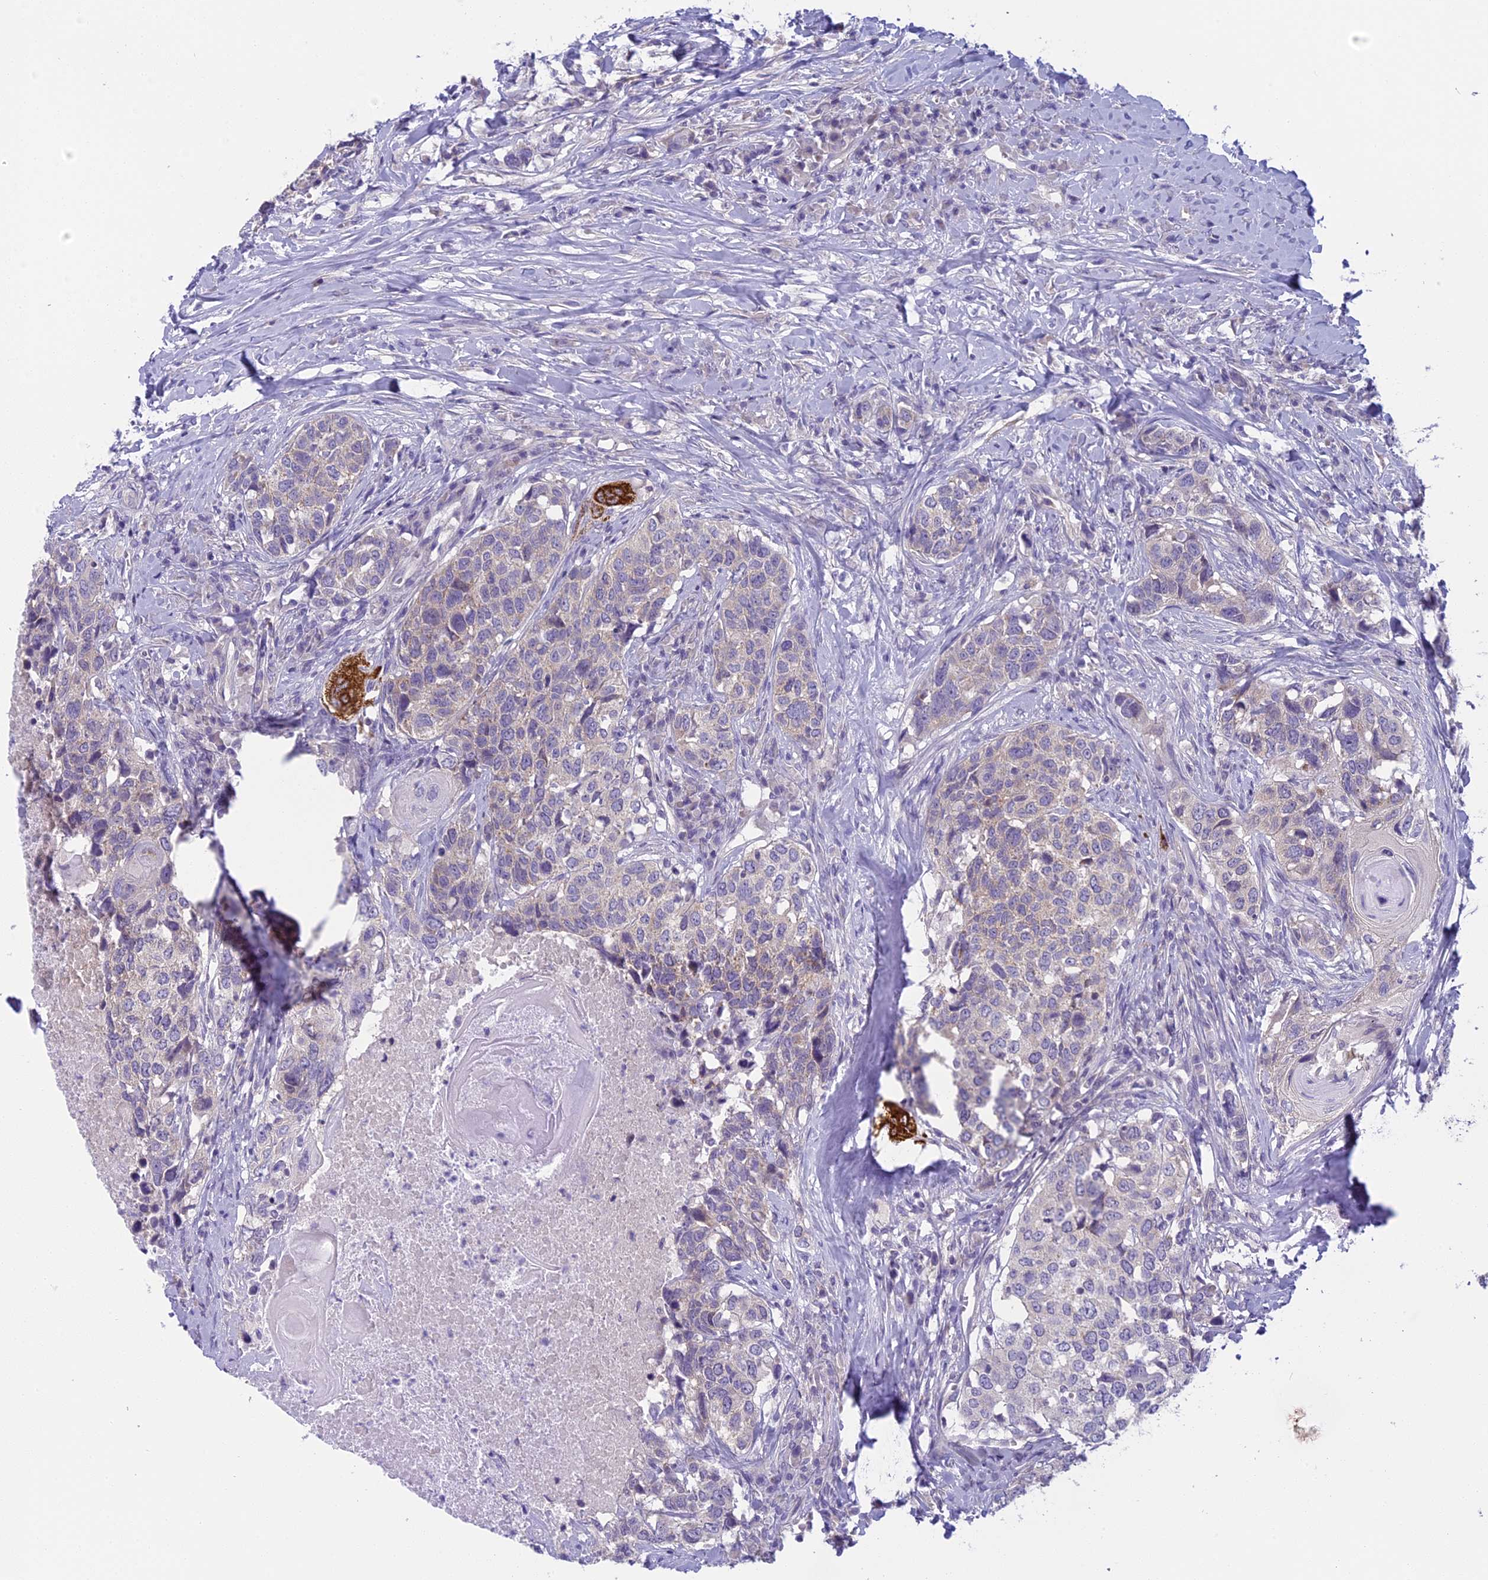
{"staining": {"intensity": "negative", "quantity": "none", "location": "none"}, "tissue": "head and neck cancer", "cell_type": "Tumor cells", "image_type": "cancer", "snomed": [{"axis": "morphology", "description": "Squamous cell carcinoma, NOS"}, {"axis": "topography", "description": "Head-Neck"}], "caption": "This is an IHC micrograph of human head and neck cancer. There is no positivity in tumor cells.", "gene": "ARHGEF37", "patient": {"sex": "male", "age": 66}}